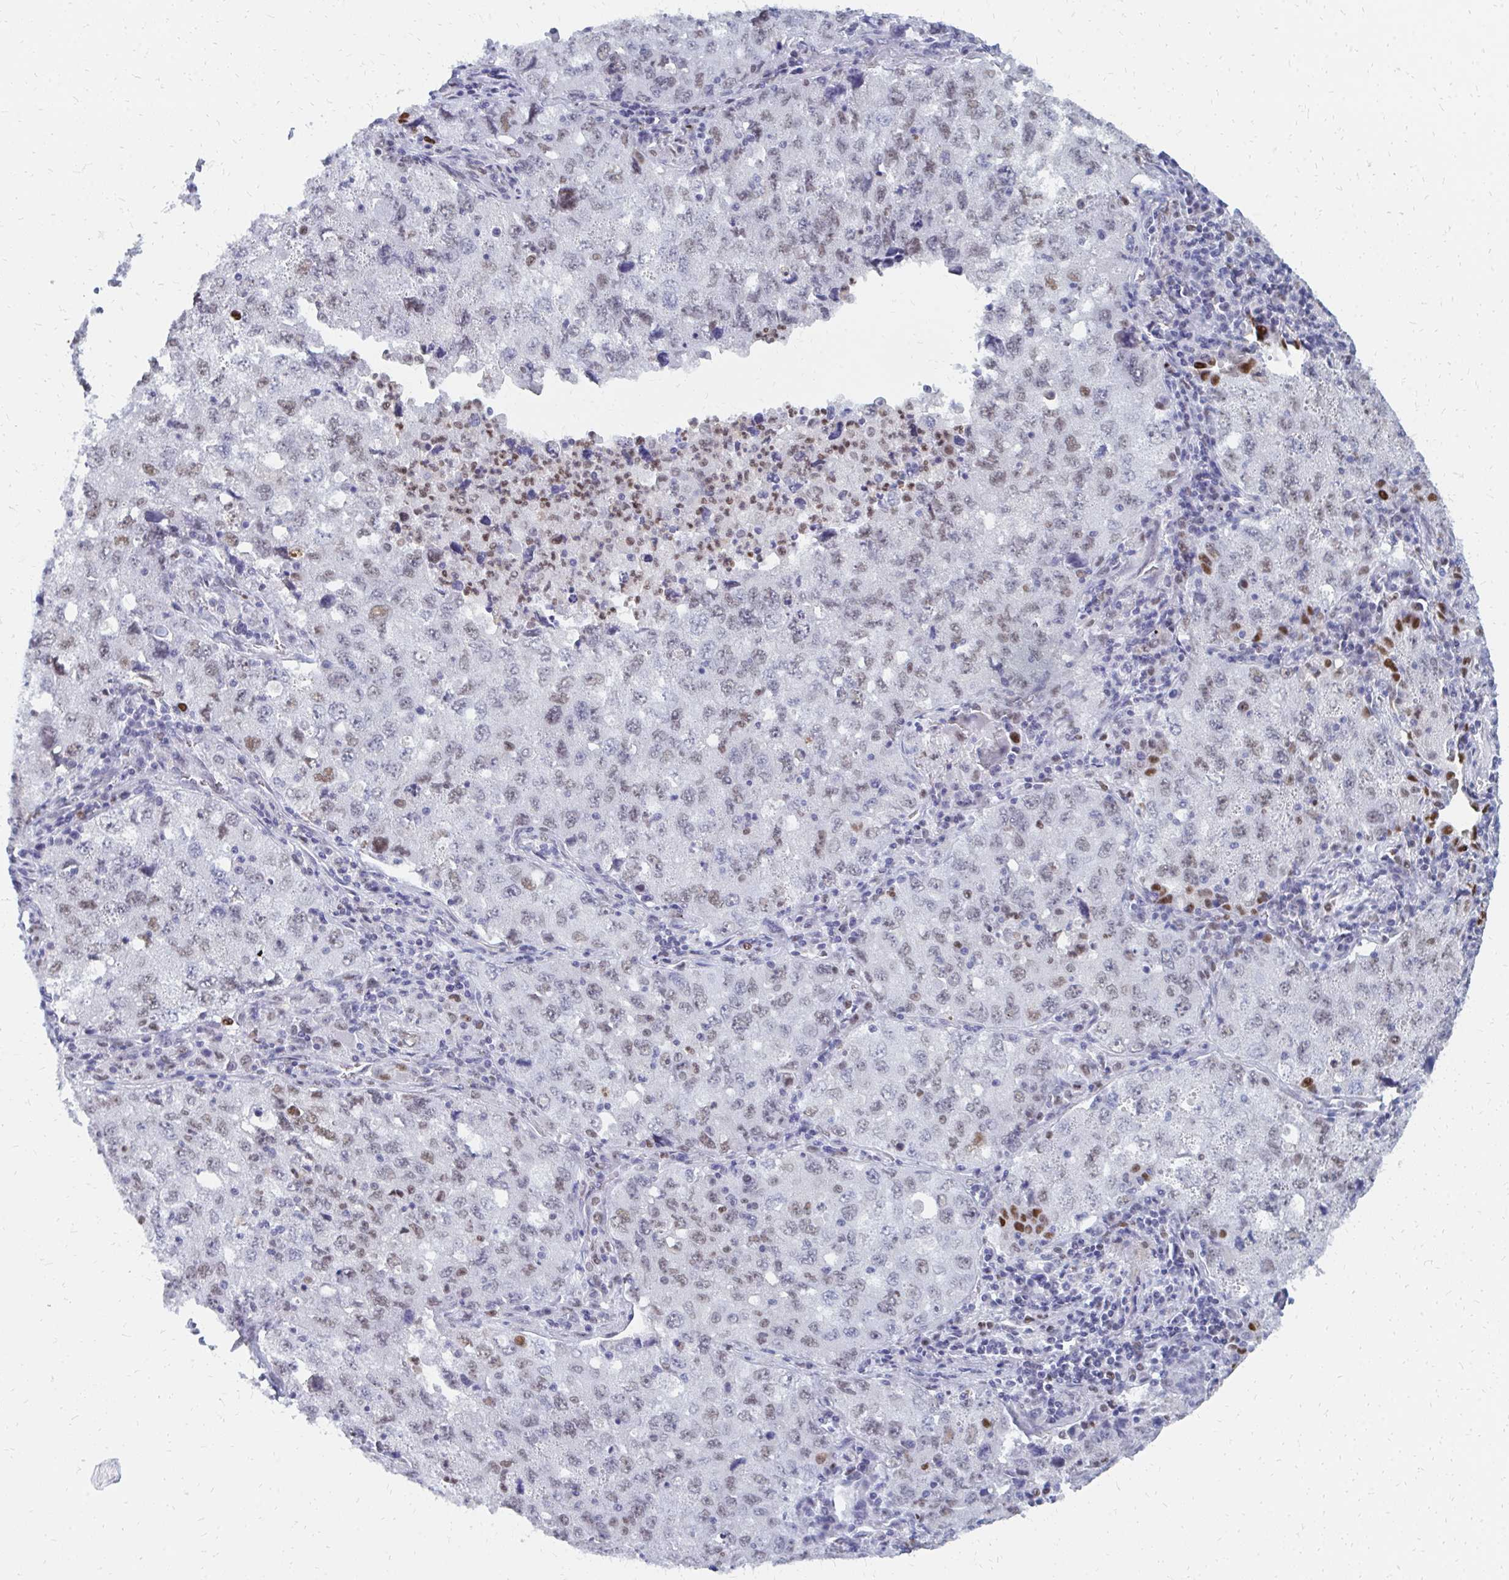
{"staining": {"intensity": "weak", "quantity": ">75%", "location": "nuclear"}, "tissue": "lung cancer", "cell_type": "Tumor cells", "image_type": "cancer", "snomed": [{"axis": "morphology", "description": "Adenocarcinoma, NOS"}, {"axis": "topography", "description": "Lung"}], "caption": "A high-resolution image shows IHC staining of lung cancer (adenocarcinoma), which demonstrates weak nuclear staining in about >75% of tumor cells.", "gene": "PLK3", "patient": {"sex": "female", "age": 57}}